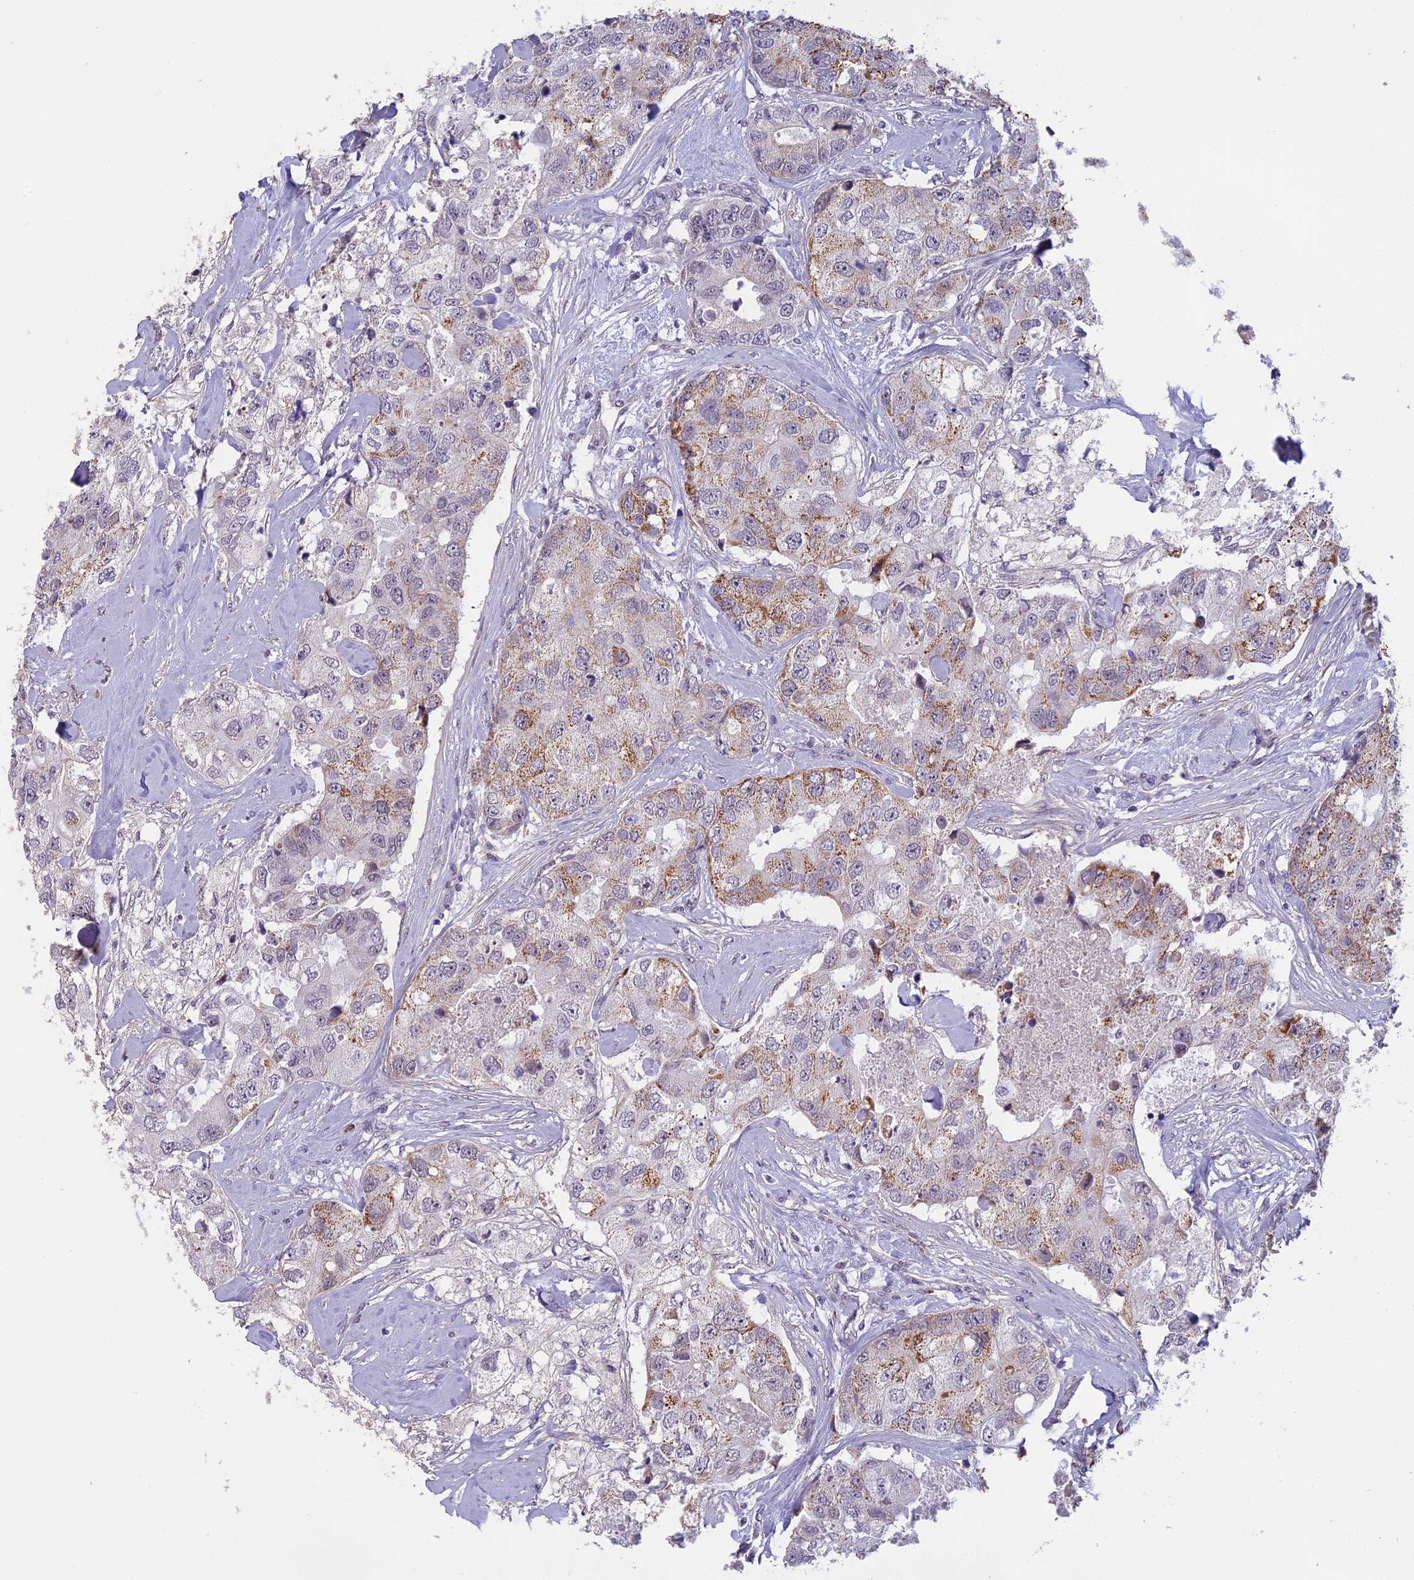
{"staining": {"intensity": "moderate", "quantity": "<25%", "location": "cytoplasmic/membranous"}, "tissue": "breast cancer", "cell_type": "Tumor cells", "image_type": "cancer", "snomed": [{"axis": "morphology", "description": "Duct carcinoma"}, {"axis": "topography", "description": "Breast"}], "caption": "Immunohistochemical staining of breast cancer reveals low levels of moderate cytoplasmic/membranous positivity in approximately <25% of tumor cells. The protein of interest is shown in brown color, while the nuclei are stained blue.", "gene": "MORF4L1", "patient": {"sex": "female", "age": 62}}